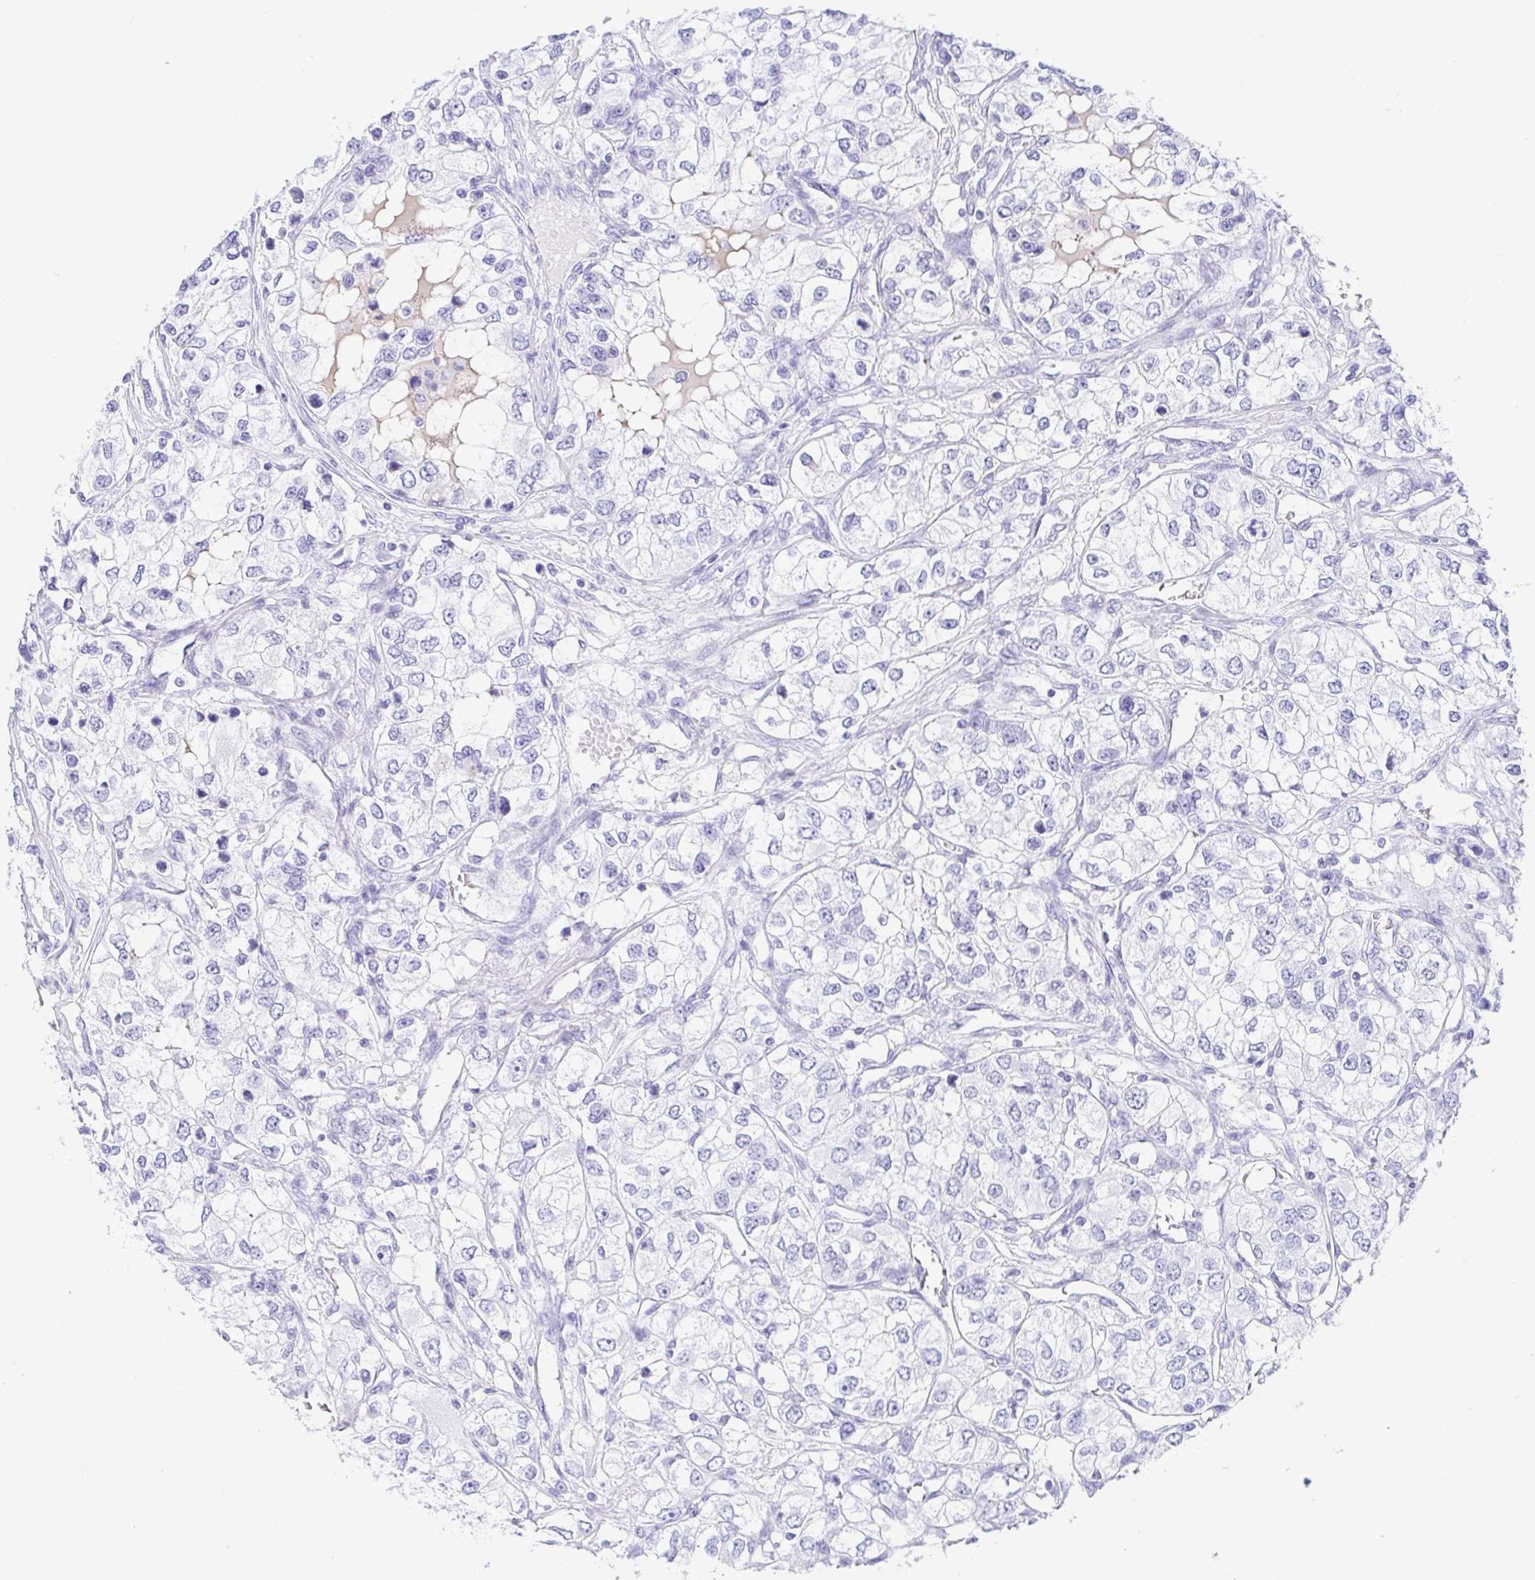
{"staining": {"intensity": "negative", "quantity": "none", "location": "none"}, "tissue": "renal cancer", "cell_type": "Tumor cells", "image_type": "cancer", "snomed": [{"axis": "morphology", "description": "Adenocarcinoma, NOS"}, {"axis": "topography", "description": "Kidney"}], "caption": "High magnification brightfield microscopy of adenocarcinoma (renal) stained with DAB (brown) and counterstained with hematoxylin (blue): tumor cells show no significant positivity.", "gene": "GKN1", "patient": {"sex": "female", "age": 59}}